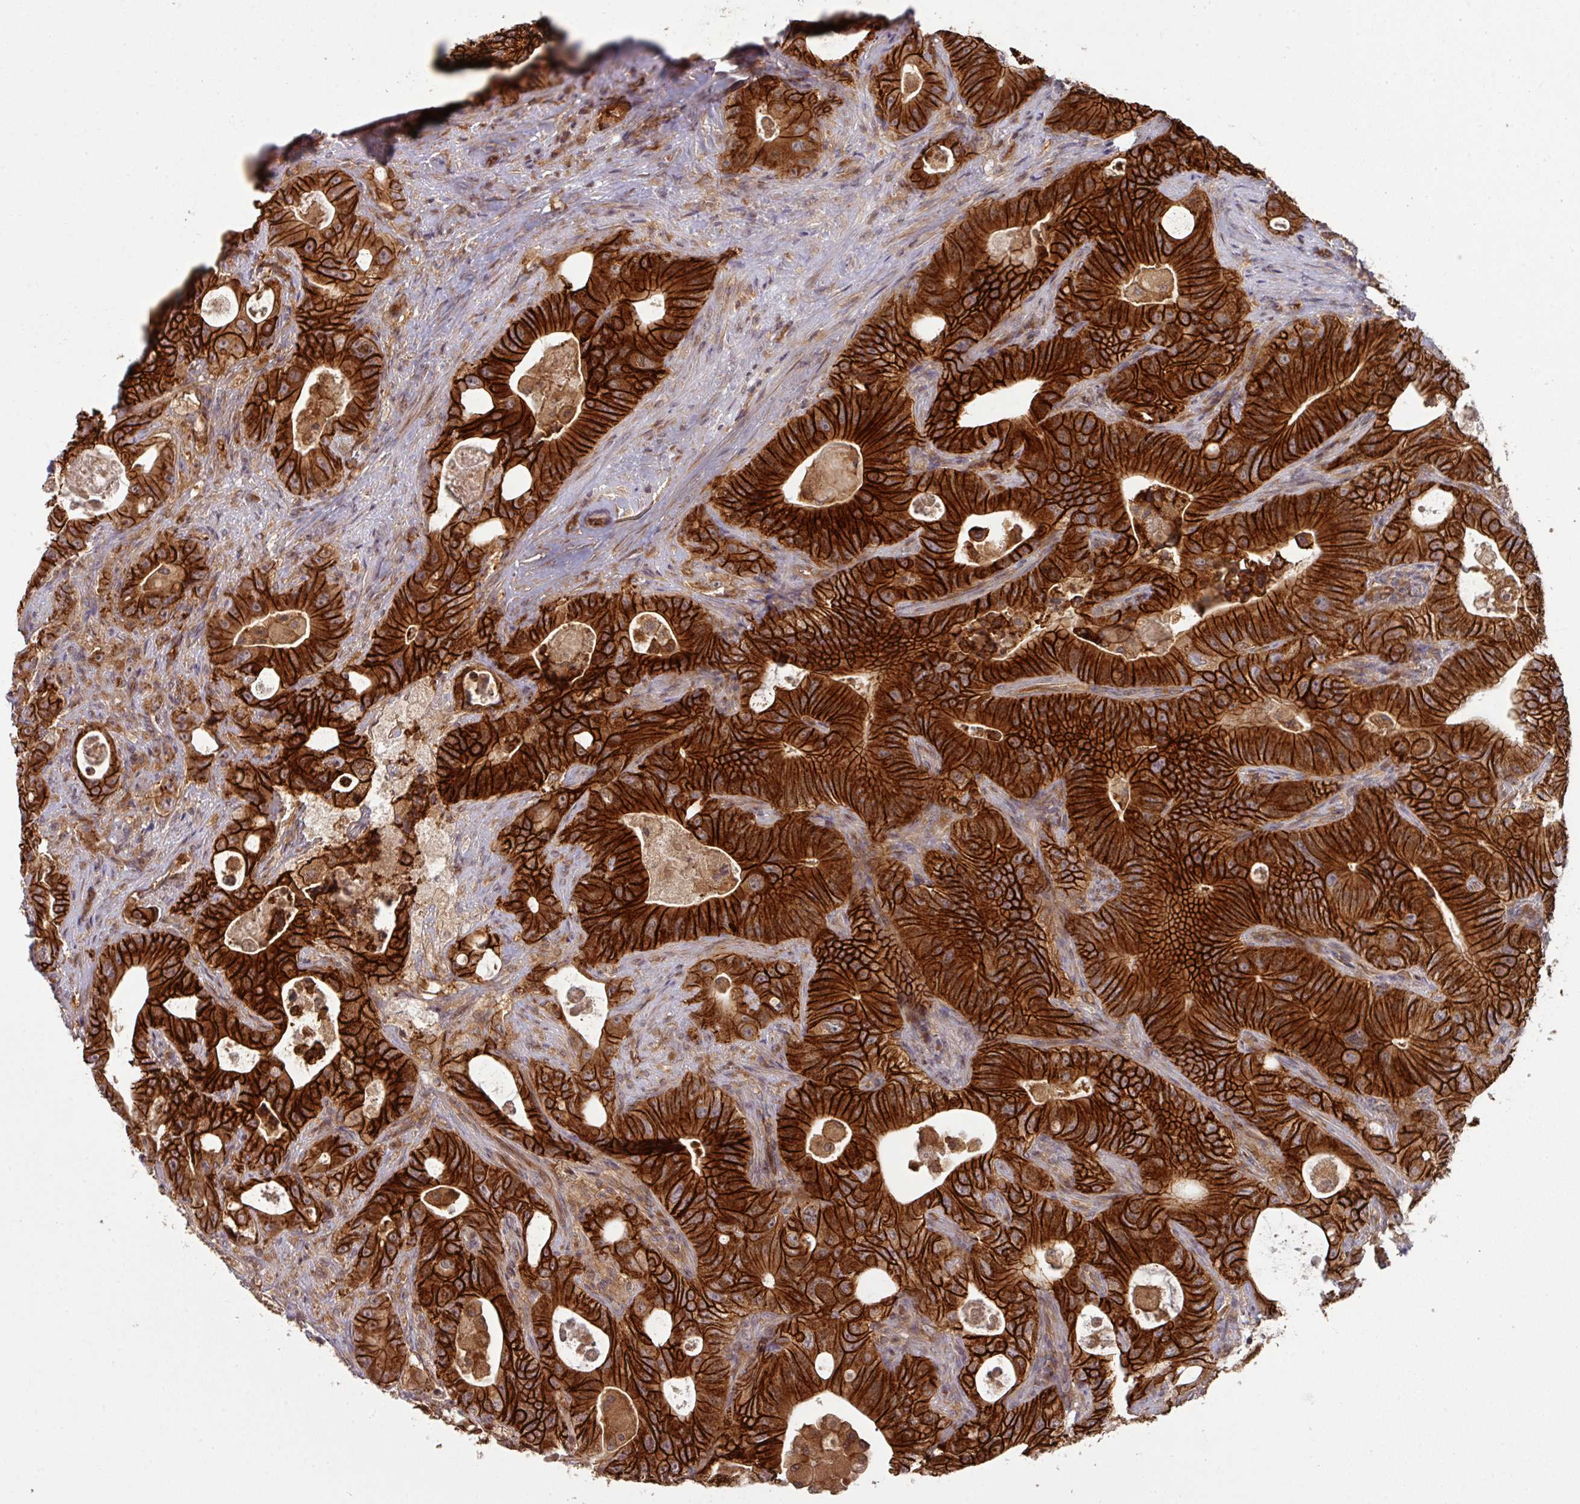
{"staining": {"intensity": "strong", "quantity": ">75%", "location": "cytoplasmic/membranous"}, "tissue": "colorectal cancer", "cell_type": "Tumor cells", "image_type": "cancer", "snomed": [{"axis": "morphology", "description": "Adenocarcinoma, NOS"}, {"axis": "topography", "description": "Colon"}], "caption": "Colorectal adenocarcinoma tissue shows strong cytoplasmic/membranous expression in about >75% of tumor cells", "gene": "CYFIP2", "patient": {"sex": "female", "age": 46}}